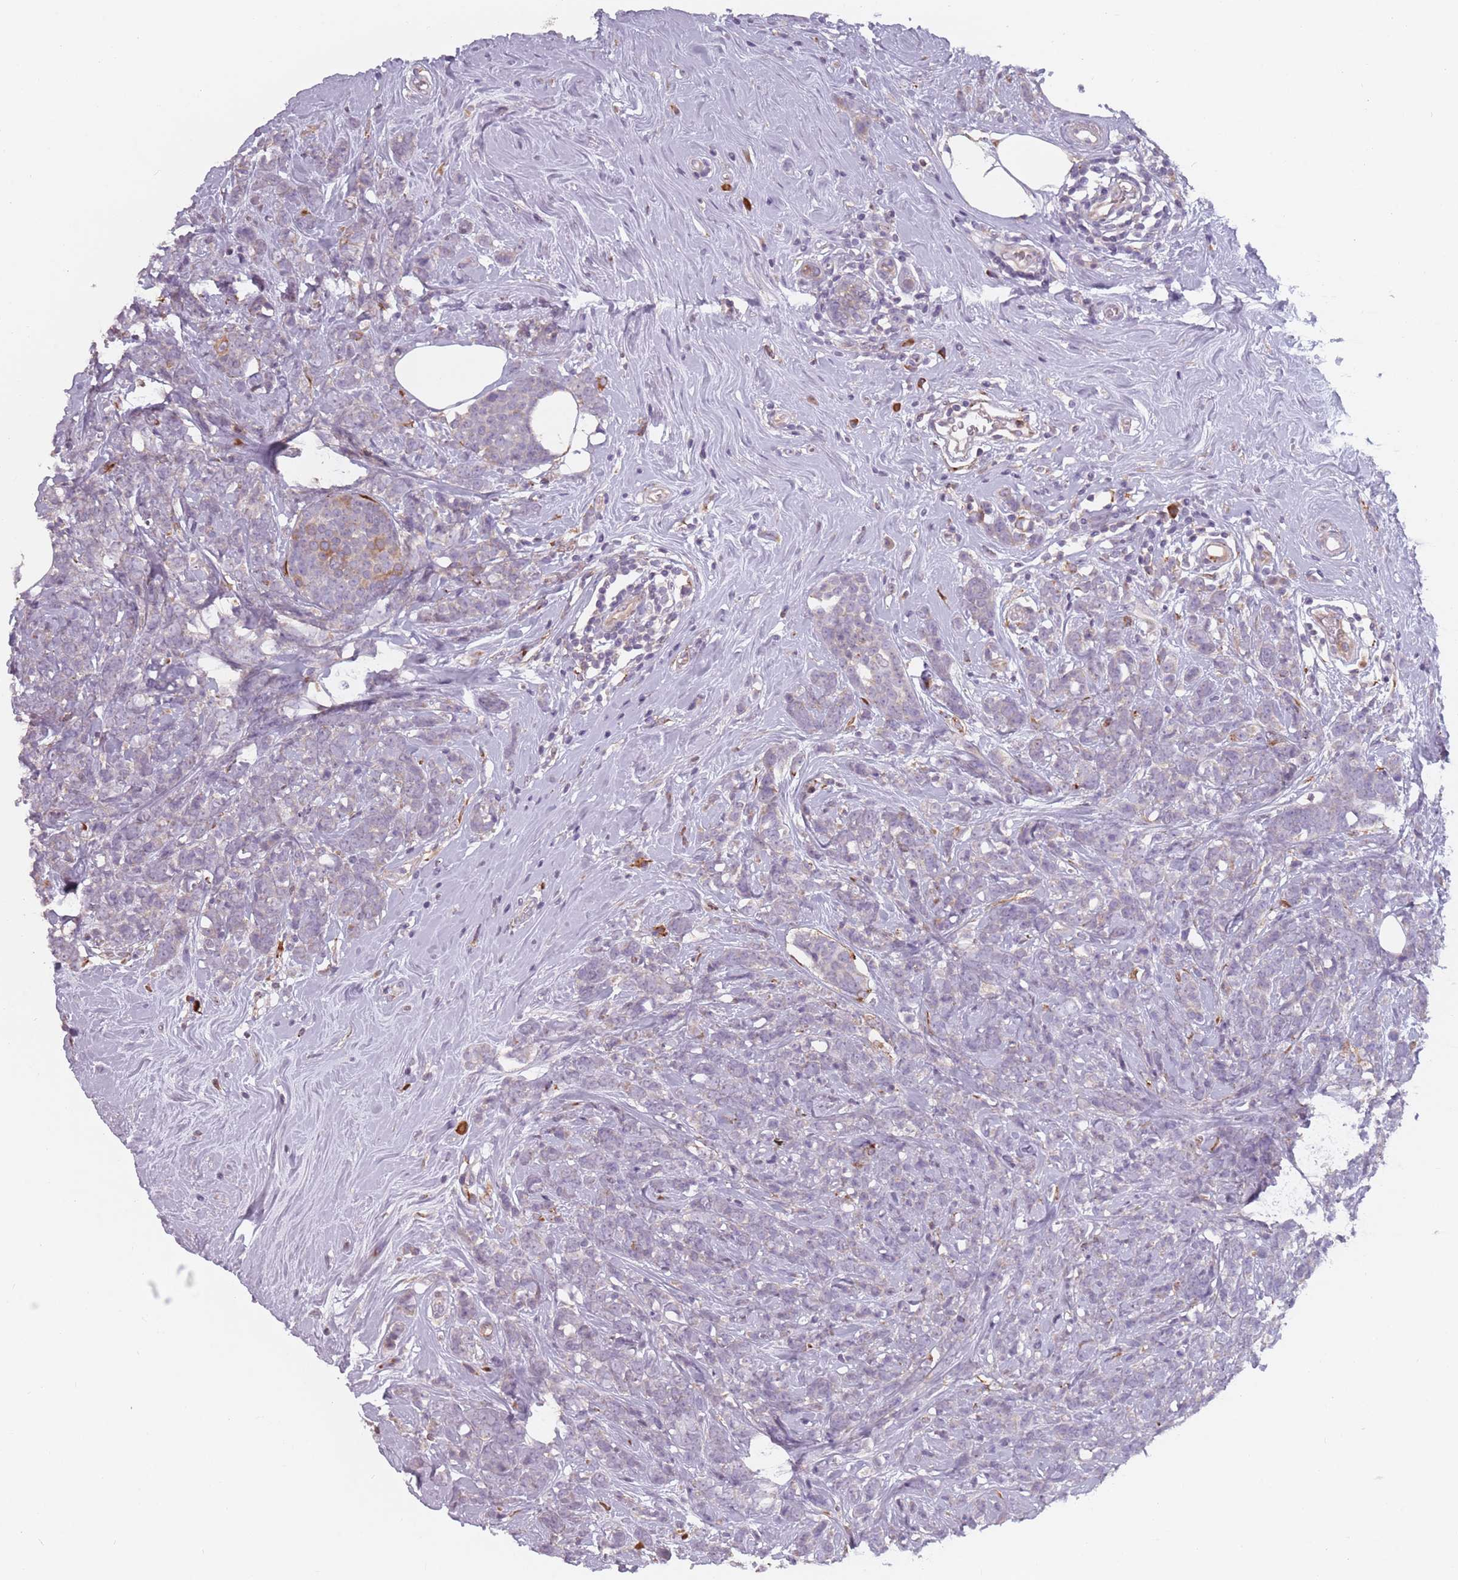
{"staining": {"intensity": "negative", "quantity": "none", "location": "none"}, "tissue": "breast cancer", "cell_type": "Tumor cells", "image_type": "cancer", "snomed": [{"axis": "morphology", "description": "Lobular carcinoma"}, {"axis": "topography", "description": "Breast"}], "caption": "DAB (3,3'-diaminobenzidine) immunohistochemical staining of breast cancer (lobular carcinoma) shows no significant positivity in tumor cells.", "gene": "RPS9", "patient": {"sex": "female", "age": 58}}